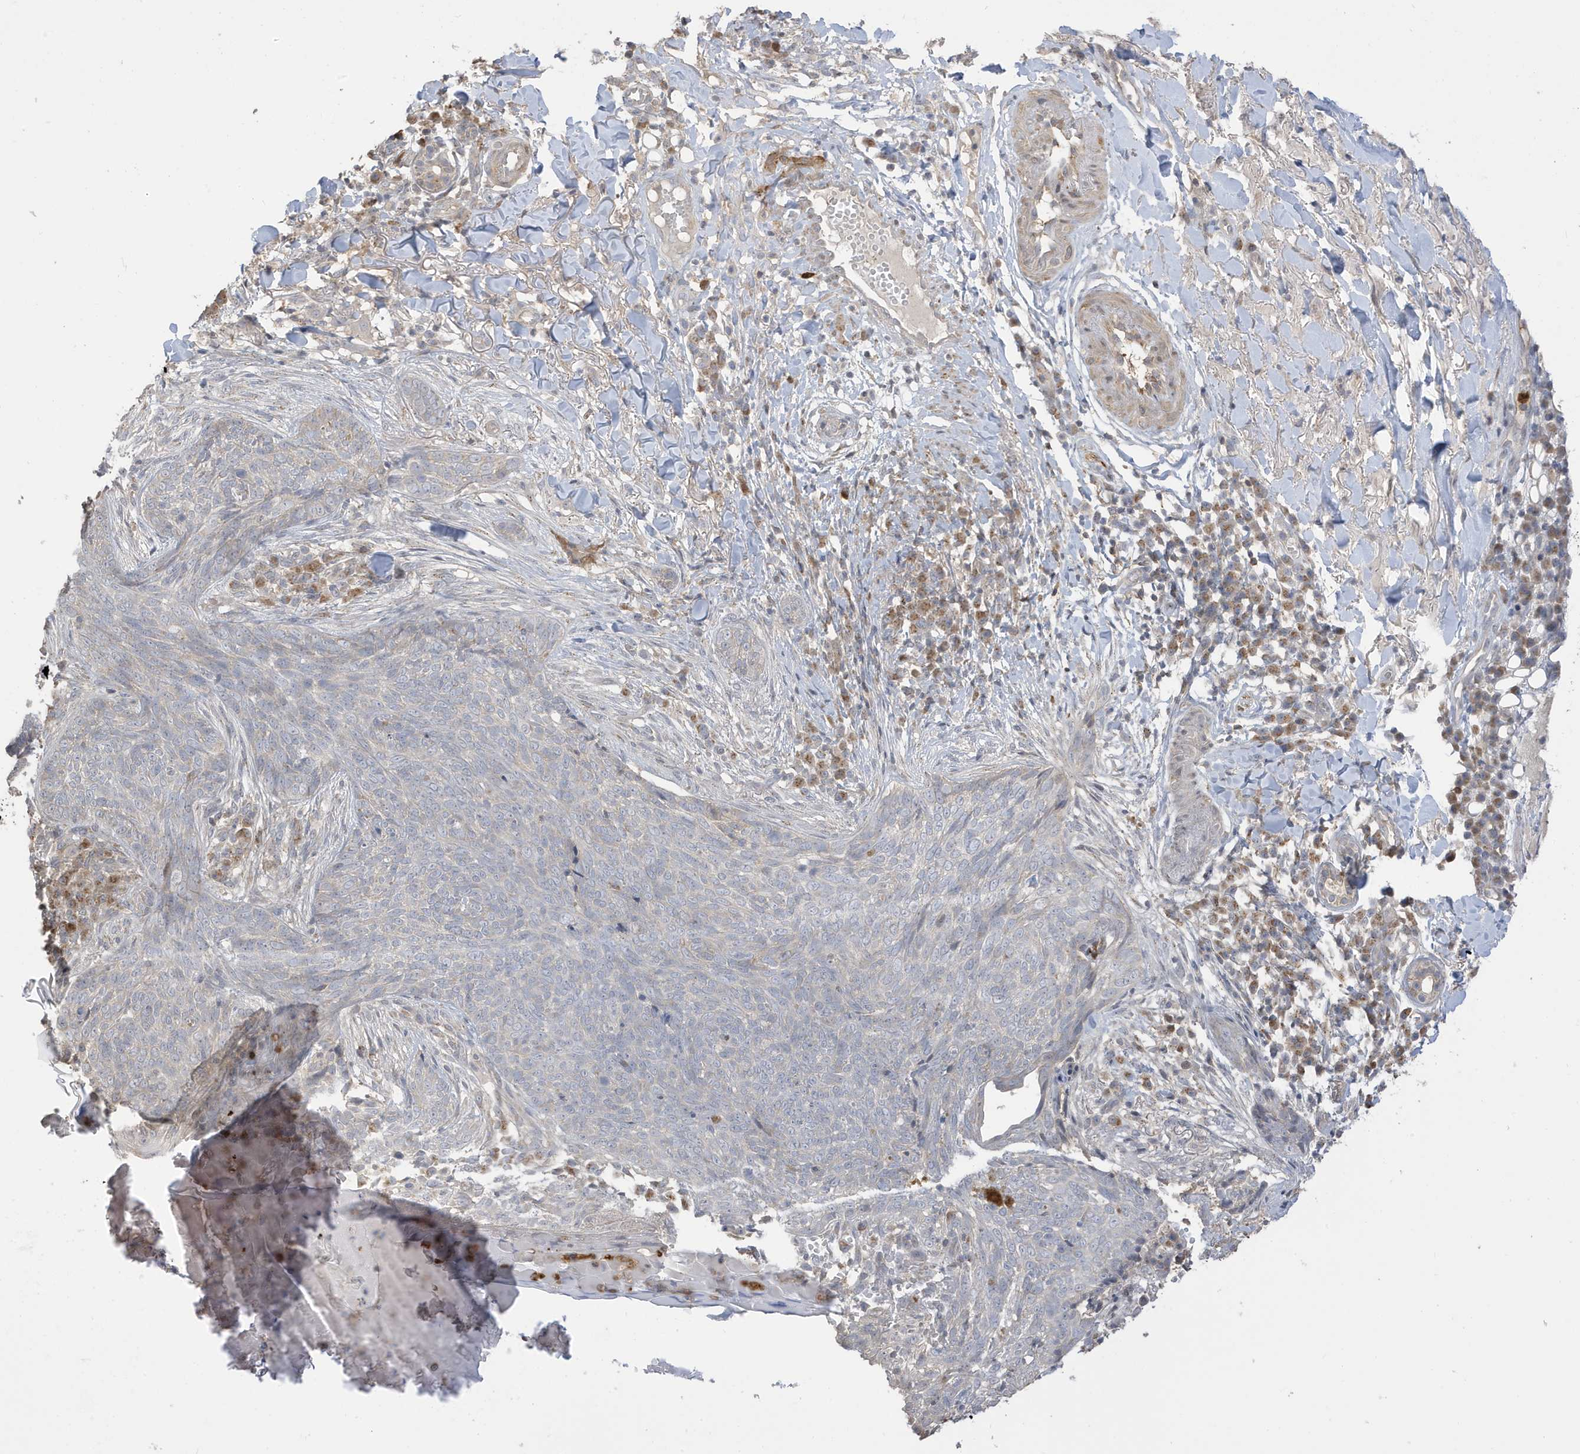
{"staining": {"intensity": "negative", "quantity": "none", "location": "none"}, "tissue": "skin cancer", "cell_type": "Tumor cells", "image_type": "cancer", "snomed": [{"axis": "morphology", "description": "Basal cell carcinoma"}, {"axis": "topography", "description": "Skin"}], "caption": "Human basal cell carcinoma (skin) stained for a protein using immunohistochemistry displays no positivity in tumor cells.", "gene": "TAB3", "patient": {"sex": "male", "age": 85}}